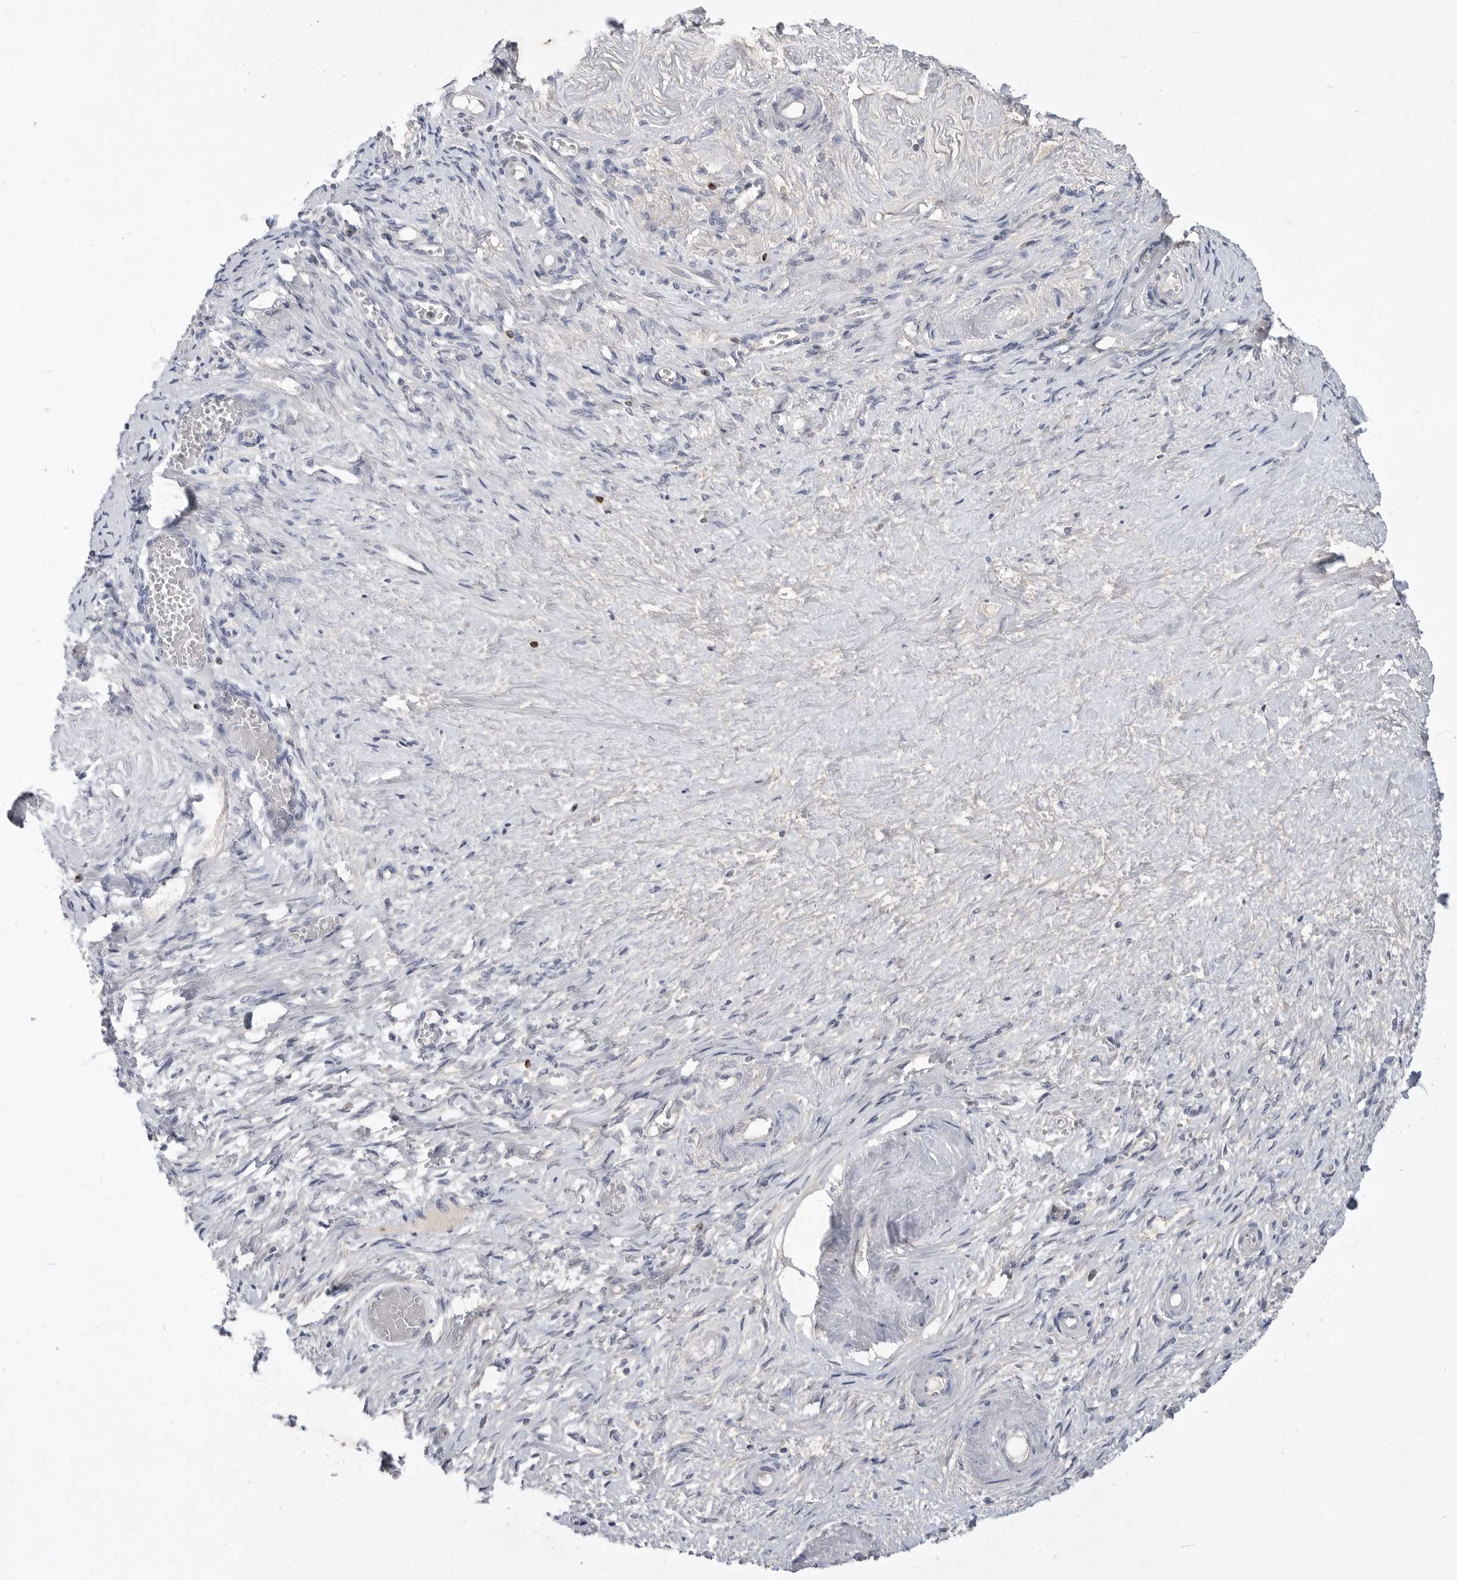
{"staining": {"intensity": "negative", "quantity": "none", "location": "none"}, "tissue": "adipose tissue", "cell_type": "Adipocytes", "image_type": "normal", "snomed": [{"axis": "morphology", "description": "Normal tissue, NOS"}, {"axis": "topography", "description": "Vascular tissue"}, {"axis": "topography", "description": "Fallopian tube"}, {"axis": "topography", "description": "Ovary"}], "caption": "Immunohistochemistry micrograph of normal adipose tissue: adipose tissue stained with DAB shows no significant protein positivity in adipocytes. Nuclei are stained in blue.", "gene": "ITGAD", "patient": {"sex": "female", "age": 67}}